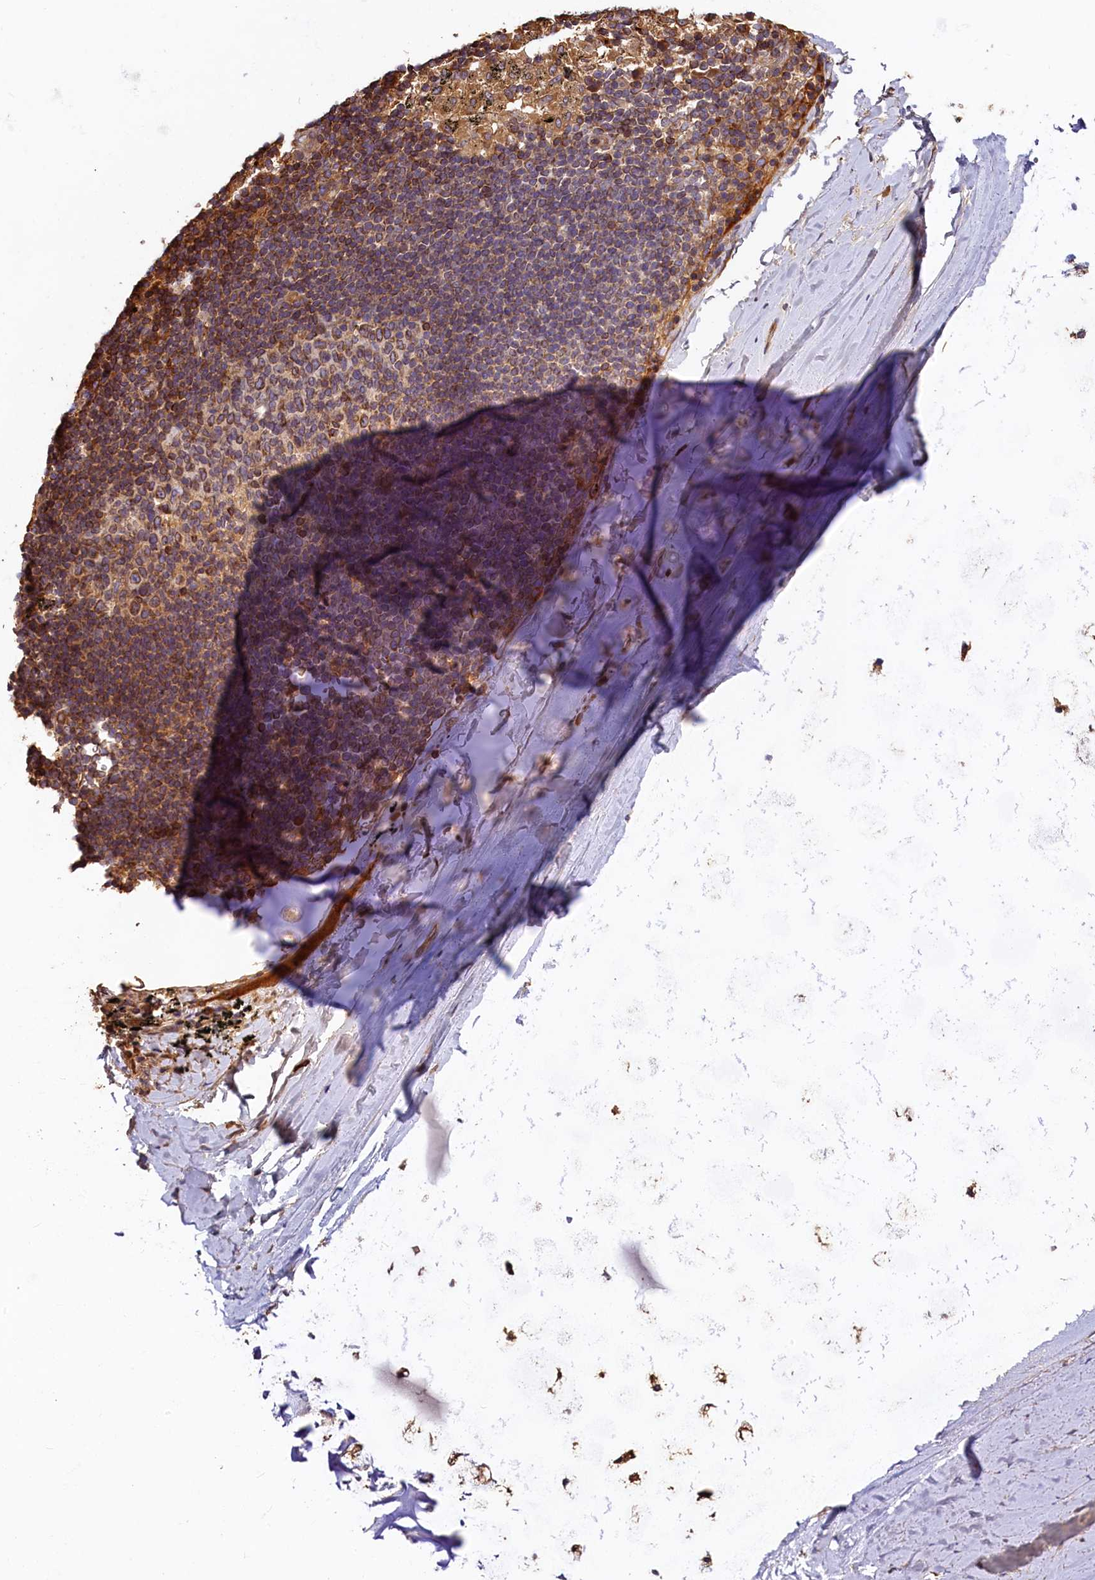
{"staining": {"intensity": "moderate", "quantity": "25%-75%", "location": "cytoplasmic/membranous"}, "tissue": "adipose tissue", "cell_type": "Adipocytes", "image_type": "normal", "snomed": [{"axis": "morphology", "description": "Normal tissue, NOS"}, {"axis": "topography", "description": "Lymph node"}, {"axis": "topography", "description": "Bronchus"}], "caption": "Brown immunohistochemical staining in unremarkable adipose tissue shows moderate cytoplasmic/membranous staining in about 25%-75% of adipocytes. (Brightfield microscopy of DAB IHC at high magnification).", "gene": "HMOX2", "patient": {"sex": "male", "age": 63}}